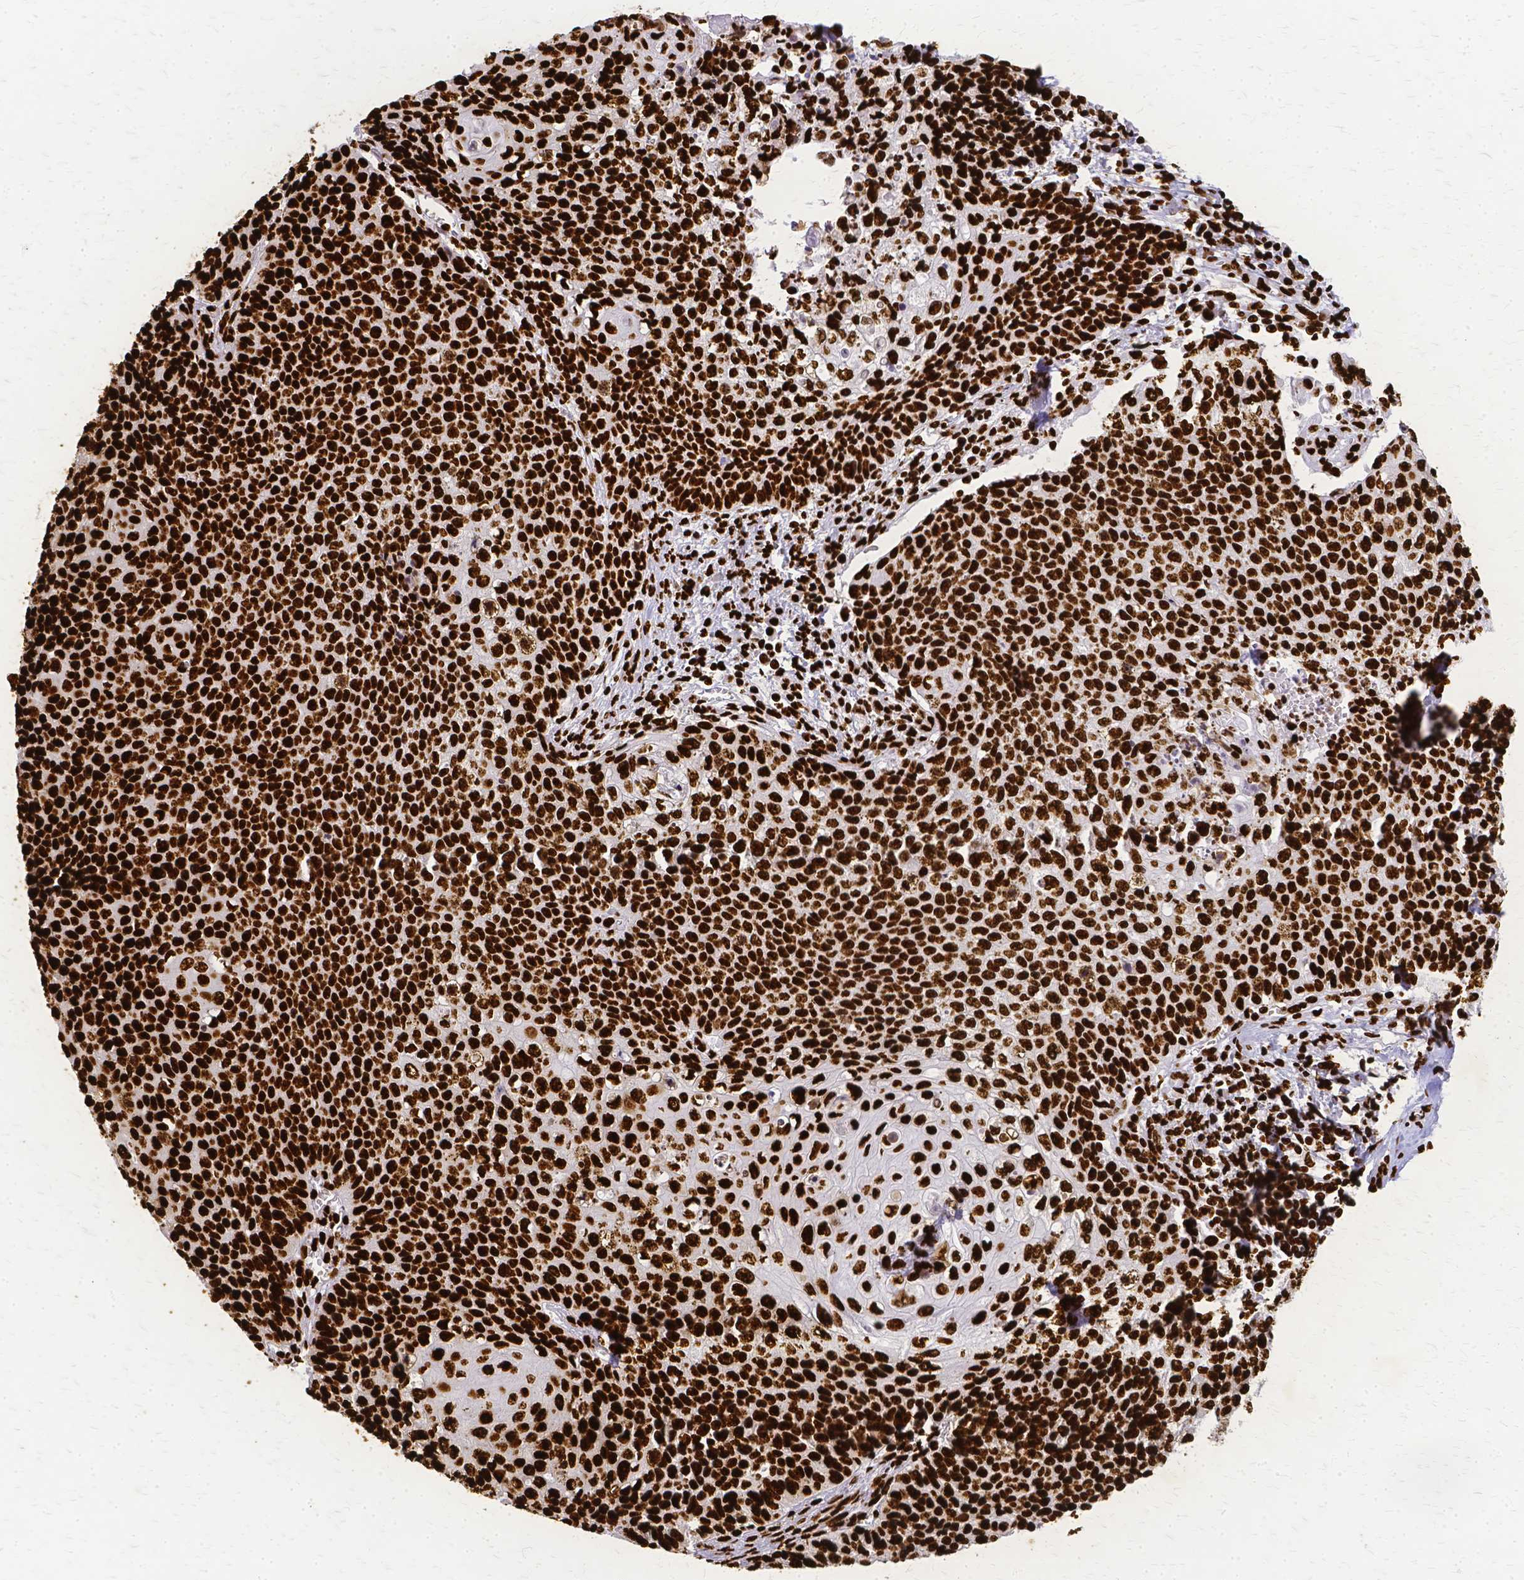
{"staining": {"intensity": "strong", "quantity": ">75%", "location": "nuclear"}, "tissue": "cervical cancer", "cell_type": "Tumor cells", "image_type": "cancer", "snomed": [{"axis": "morphology", "description": "Squamous cell carcinoma, NOS"}, {"axis": "topography", "description": "Cervix"}], "caption": "A brown stain shows strong nuclear positivity of a protein in cervical squamous cell carcinoma tumor cells.", "gene": "SFPQ", "patient": {"sex": "female", "age": 39}}